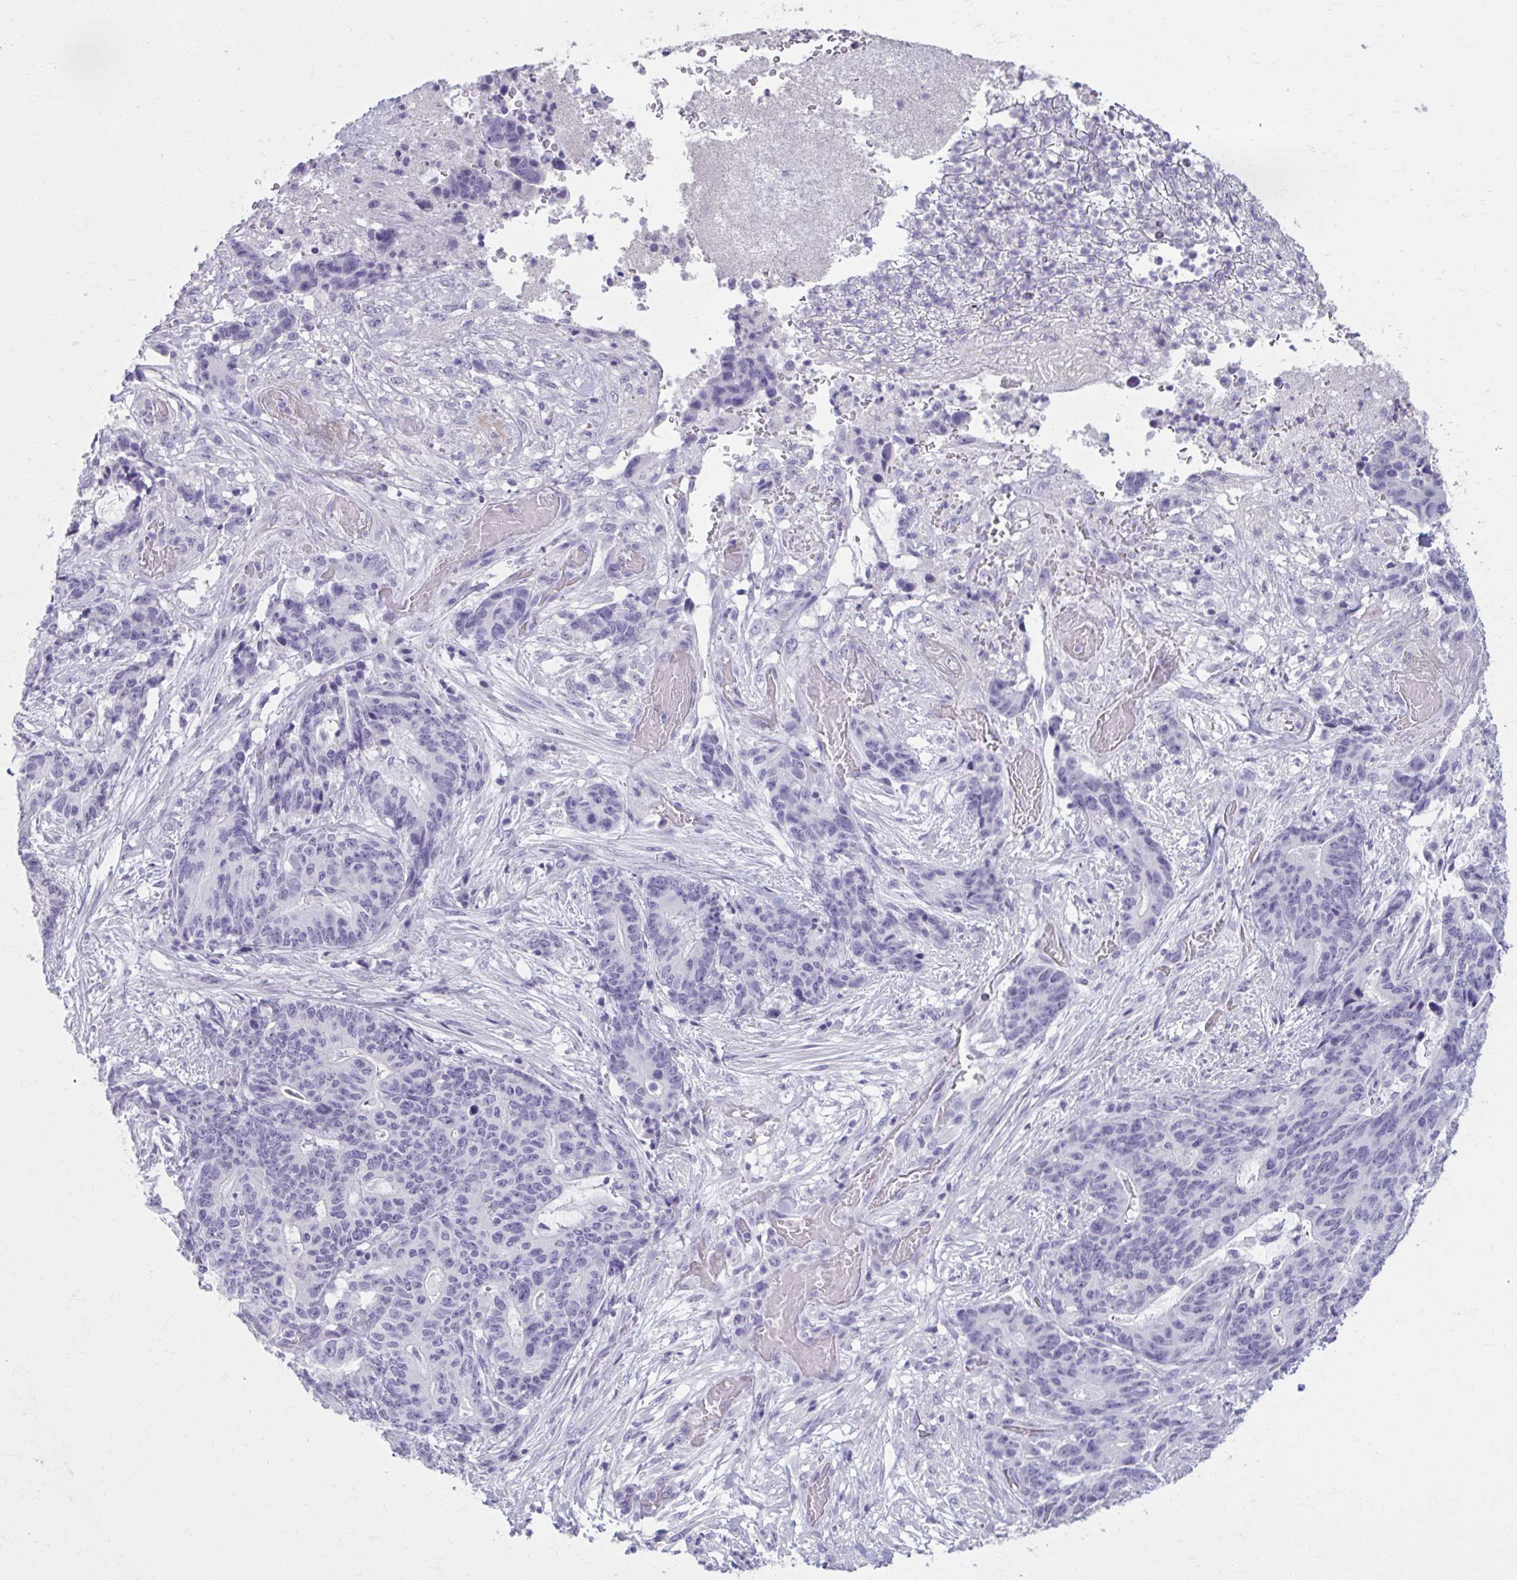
{"staining": {"intensity": "negative", "quantity": "none", "location": "none"}, "tissue": "stomach cancer", "cell_type": "Tumor cells", "image_type": "cancer", "snomed": [{"axis": "morphology", "description": "Normal tissue, NOS"}, {"axis": "morphology", "description": "Adenocarcinoma, NOS"}, {"axis": "topography", "description": "Stomach"}], "caption": "This is an immunohistochemistry histopathology image of adenocarcinoma (stomach). There is no staining in tumor cells.", "gene": "OR4B1", "patient": {"sex": "female", "age": 64}}